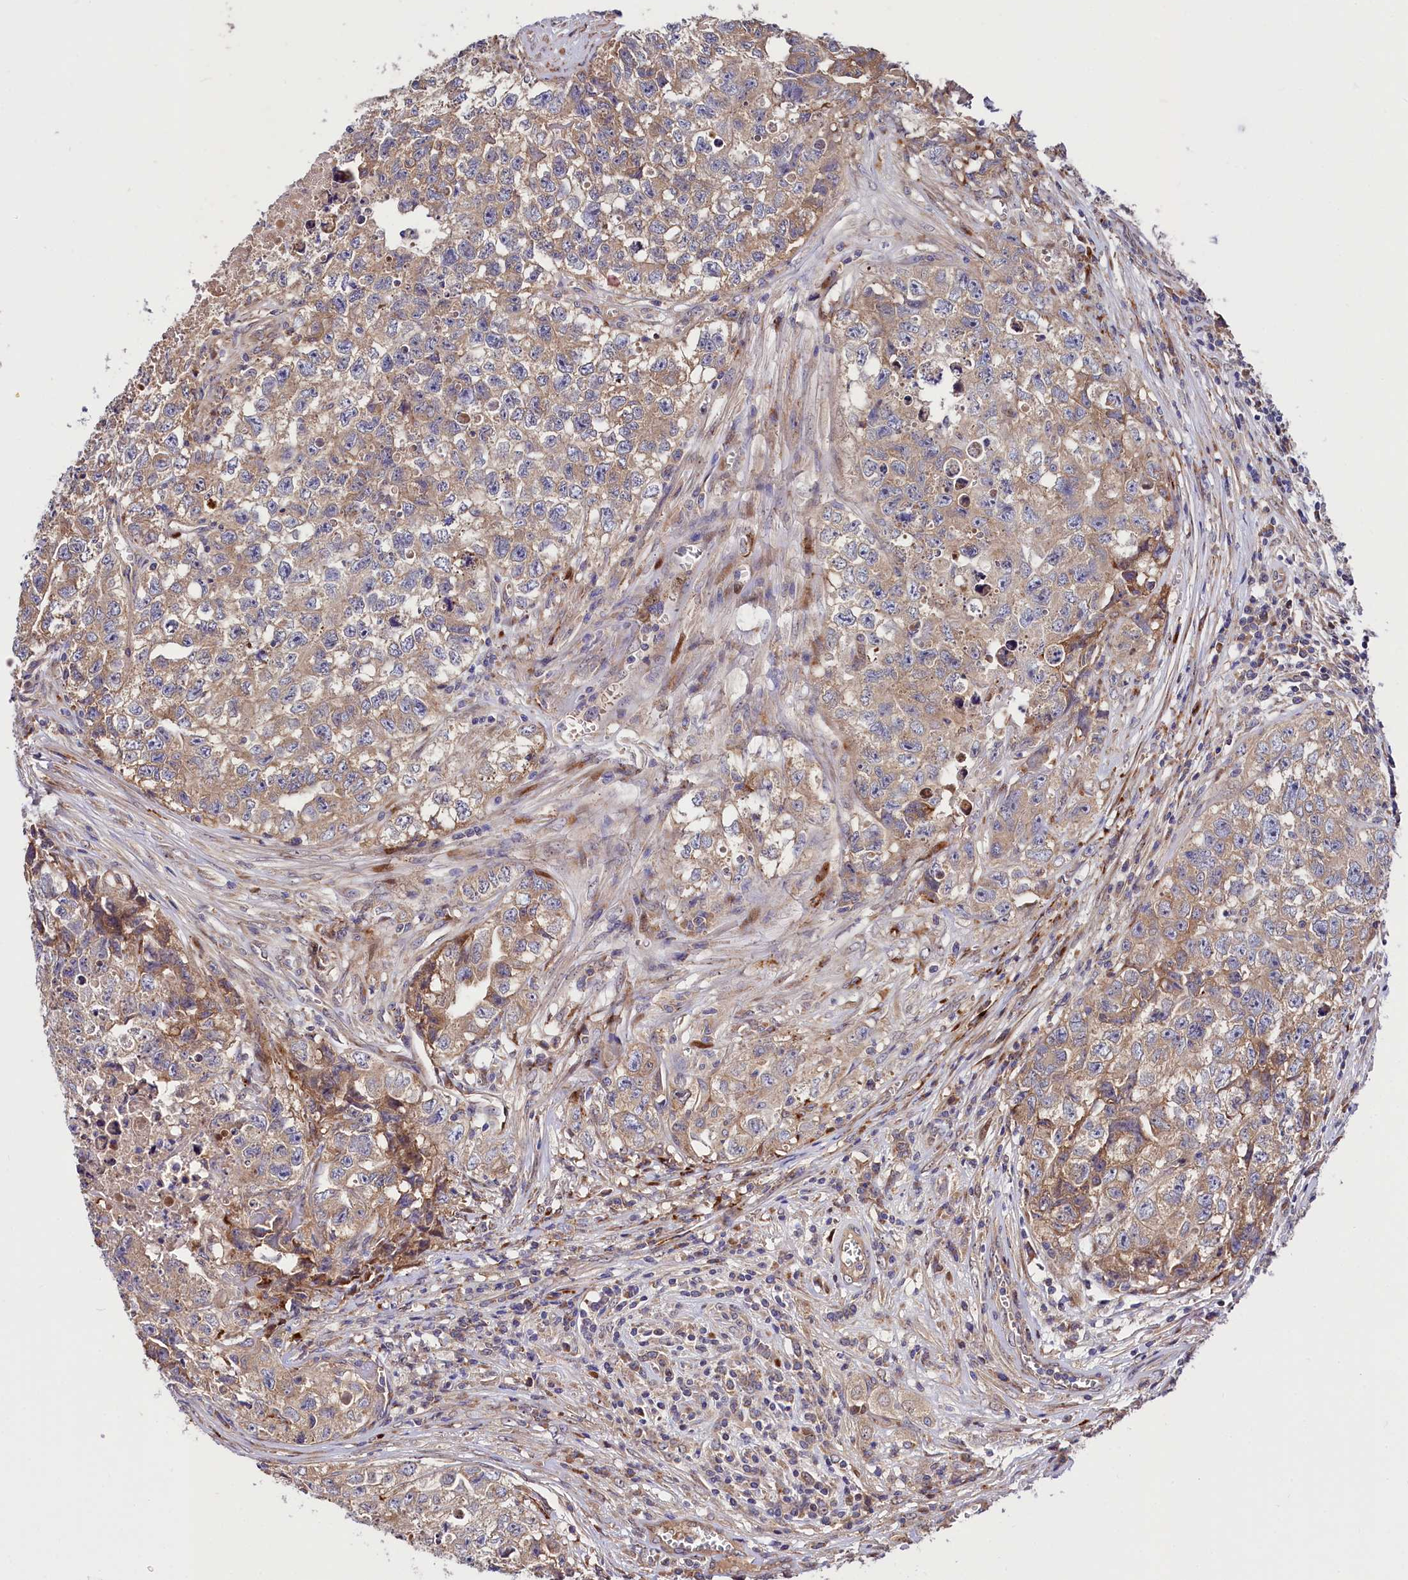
{"staining": {"intensity": "weak", "quantity": ">75%", "location": "cytoplasmic/membranous"}, "tissue": "testis cancer", "cell_type": "Tumor cells", "image_type": "cancer", "snomed": [{"axis": "morphology", "description": "Seminoma, NOS"}, {"axis": "morphology", "description": "Carcinoma, Embryonal, NOS"}, {"axis": "topography", "description": "Testis"}], "caption": "Immunohistochemical staining of human testis cancer (embryonal carcinoma) reveals weak cytoplasmic/membranous protein staining in approximately >75% of tumor cells.", "gene": "PDZRN3", "patient": {"sex": "male", "age": 43}}